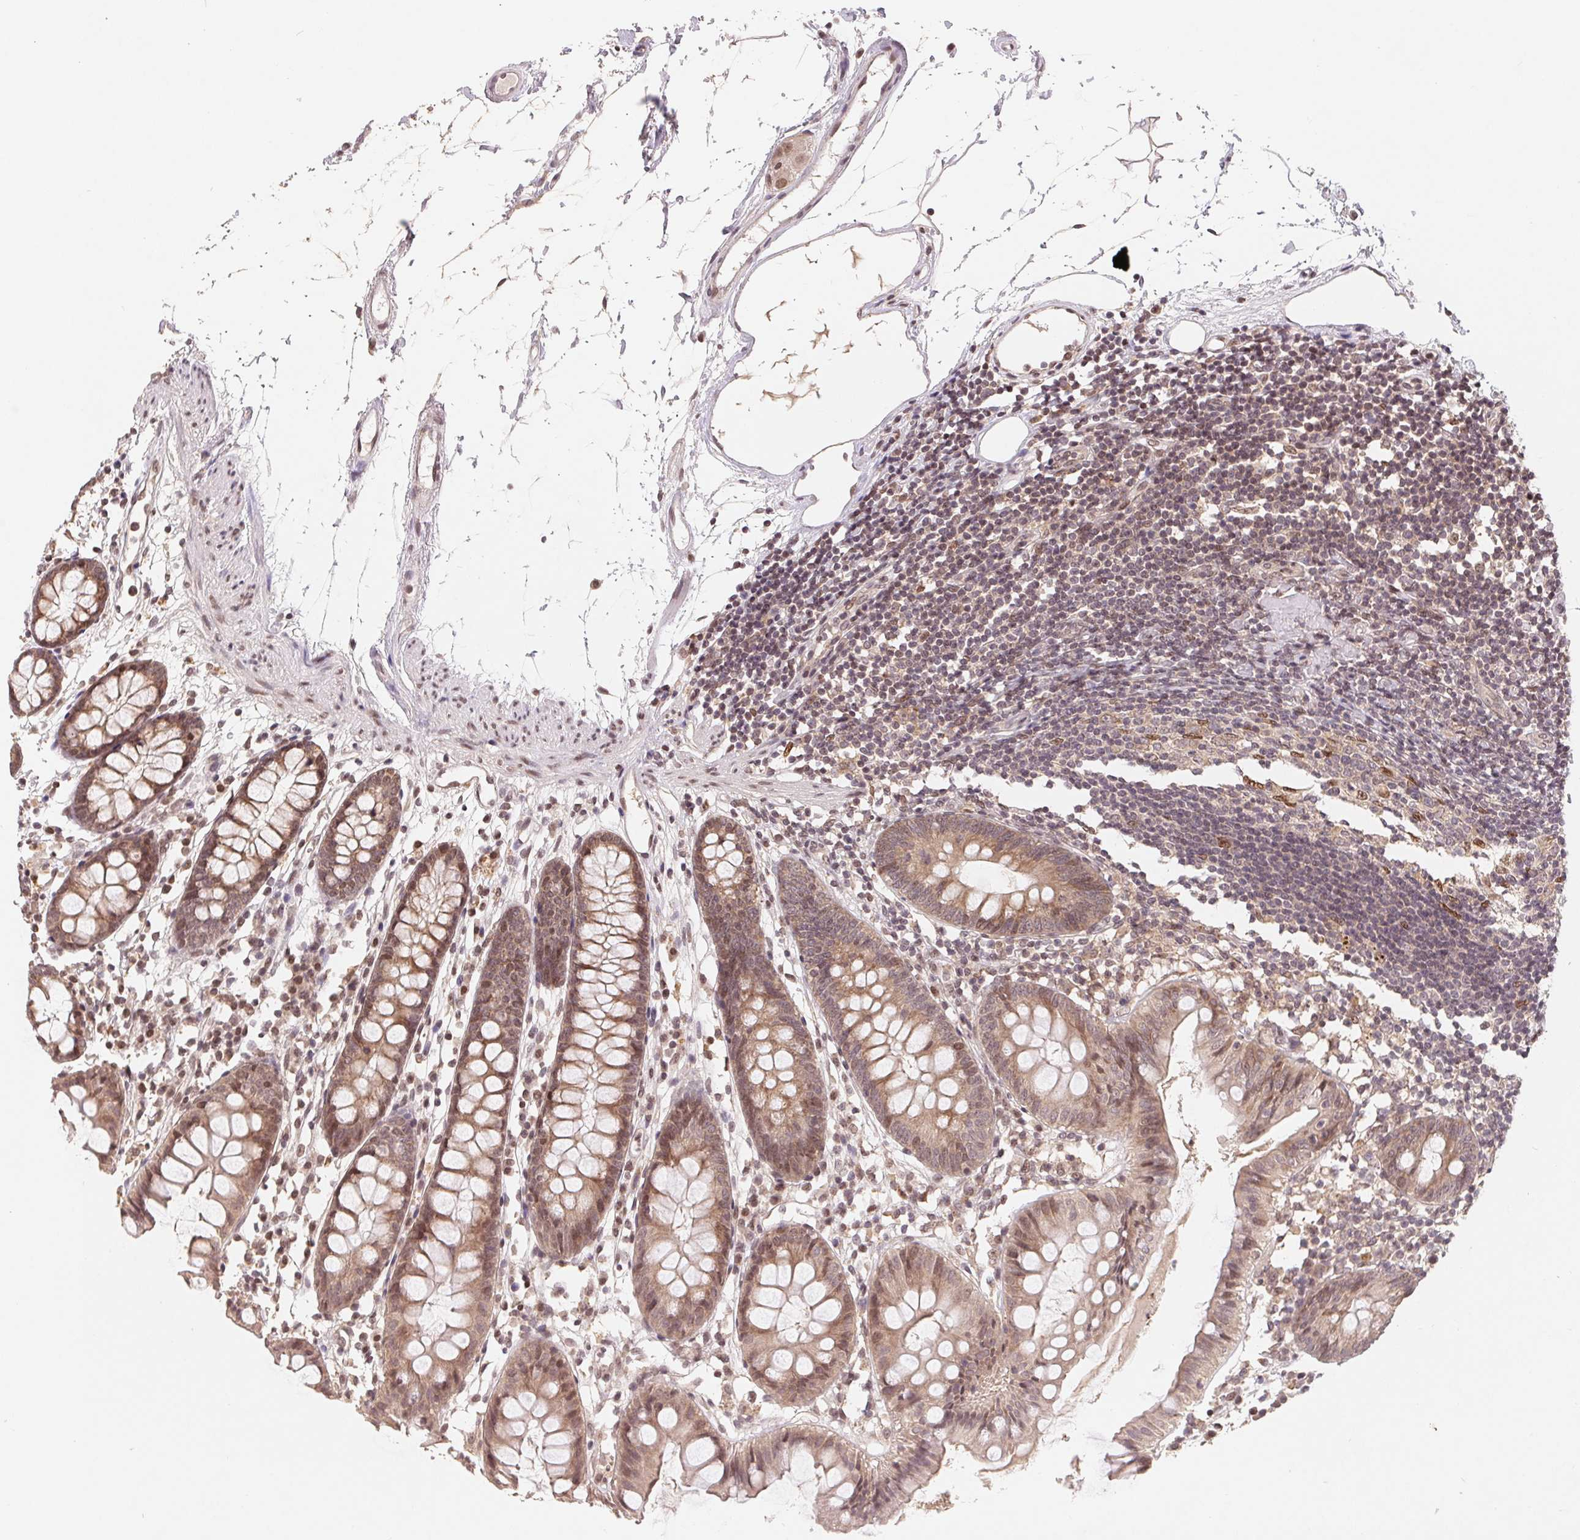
{"staining": {"intensity": "moderate", "quantity": ">75%", "location": "nuclear"}, "tissue": "colon", "cell_type": "Endothelial cells", "image_type": "normal", "snomed": [{"axis": "morphology", "description": "Normal tissue, NOS"}, {"axis": "topography", "description": "Colon"}], "caption": "Colon stained with immunohistochemistry (IHC) shows moderate nuclear expression in about >75% of endothelial cells.", "gene": "HMGN3", "patient": {"sex": "female", "age": 84}}